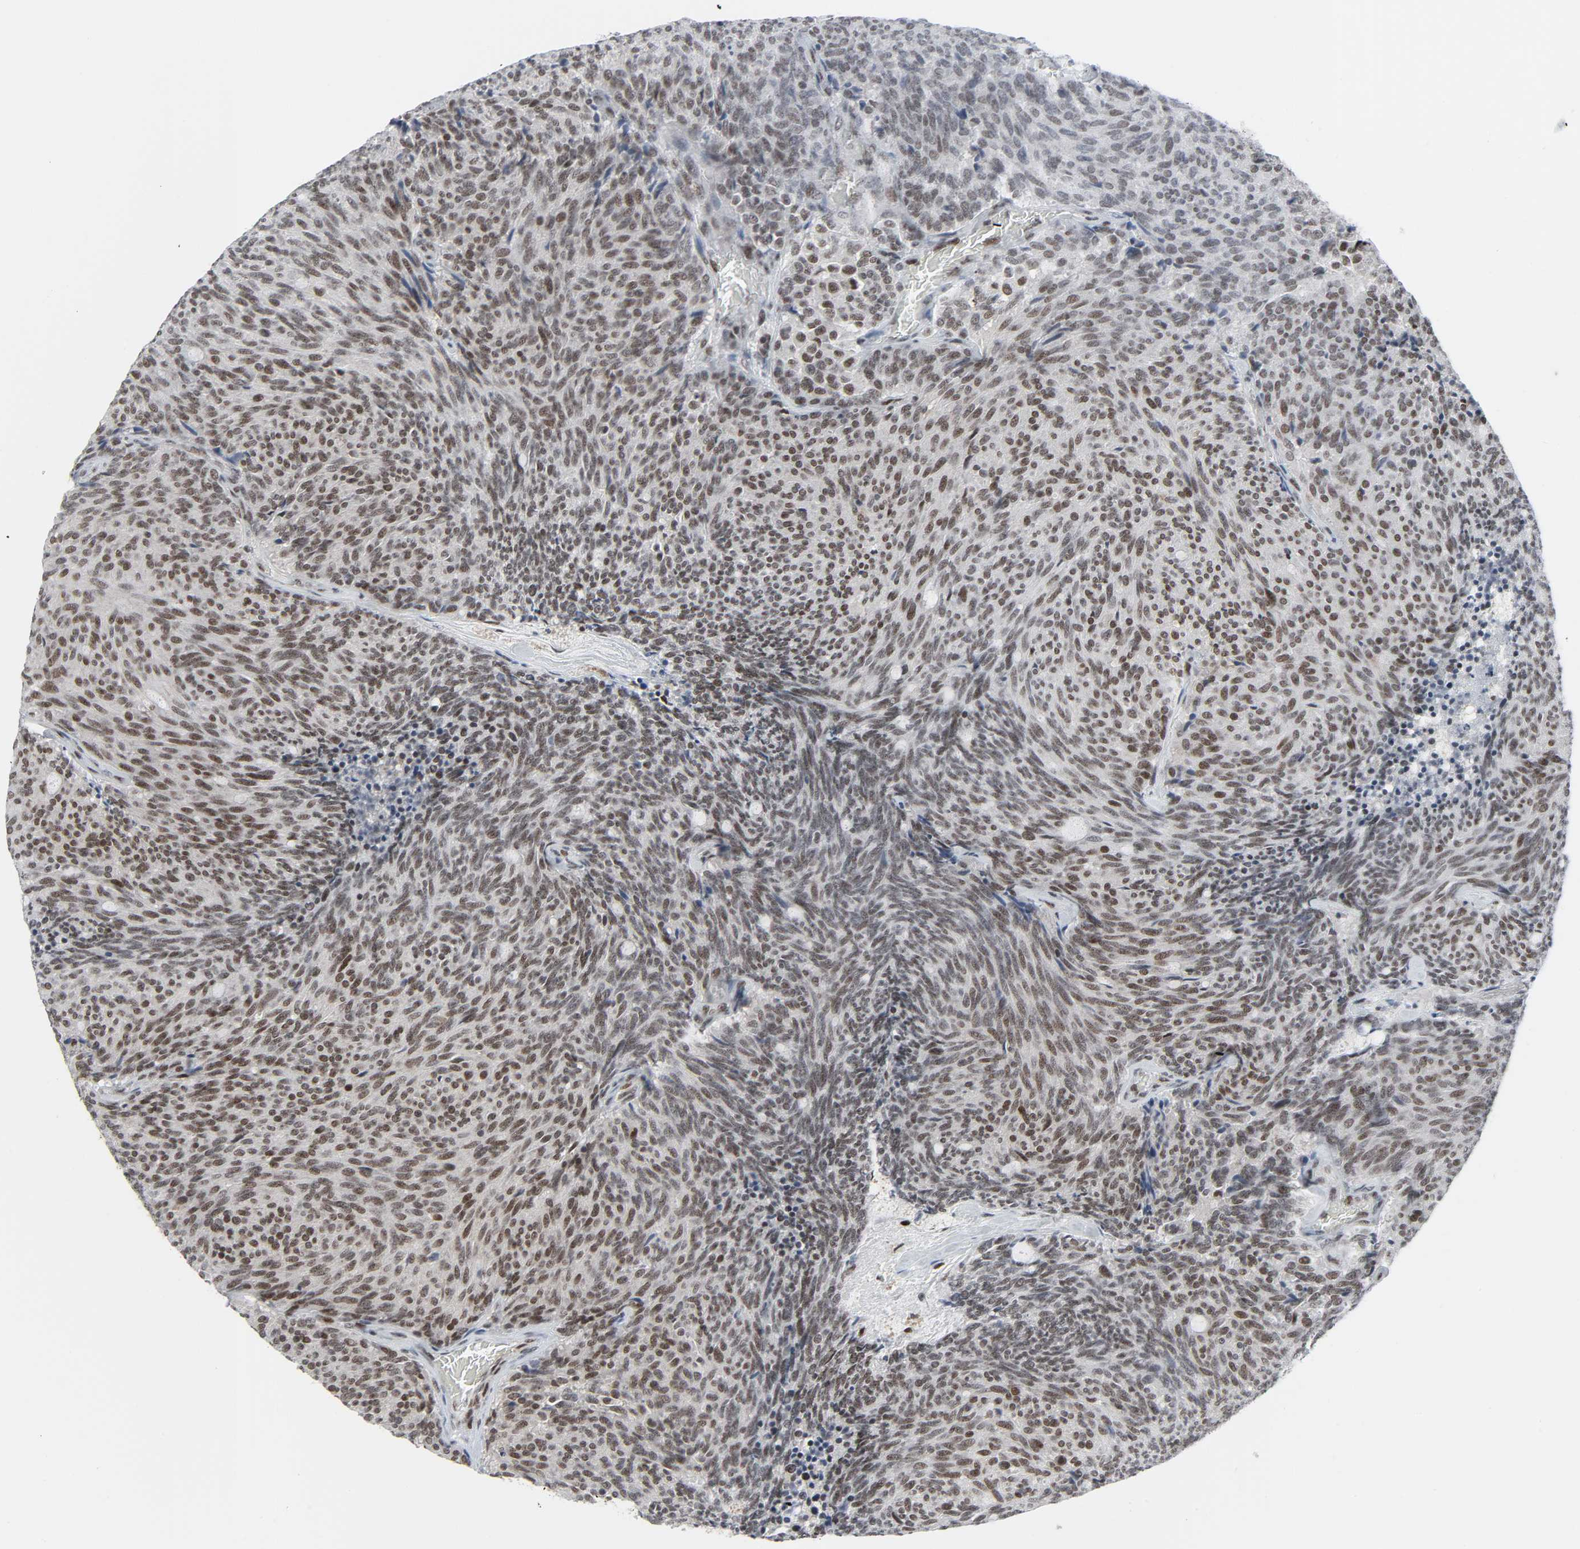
{"staining": {"intensity": "moderate", "quantity": ">75%", "location": "nuclear"}, "tissue": "carcinoid", "cell_type": "Tumor cells", "image_type": "cancer", "snomed": [{"axis": "morphology", "description": "Carcinoid, malignant, NOS"}, {"axis": "topography", "description": "Pancreas"}], "caption": "Immunohistochemical staining of carcinoid (malignant) demonstrates medium levels of moderate nuclear protein expression in approximately >75% of tumor cells. (IHC, brightfield microscopy, high magnification).", "gene": "CDK7", "patient": {"sex": "female", "age": 54}}